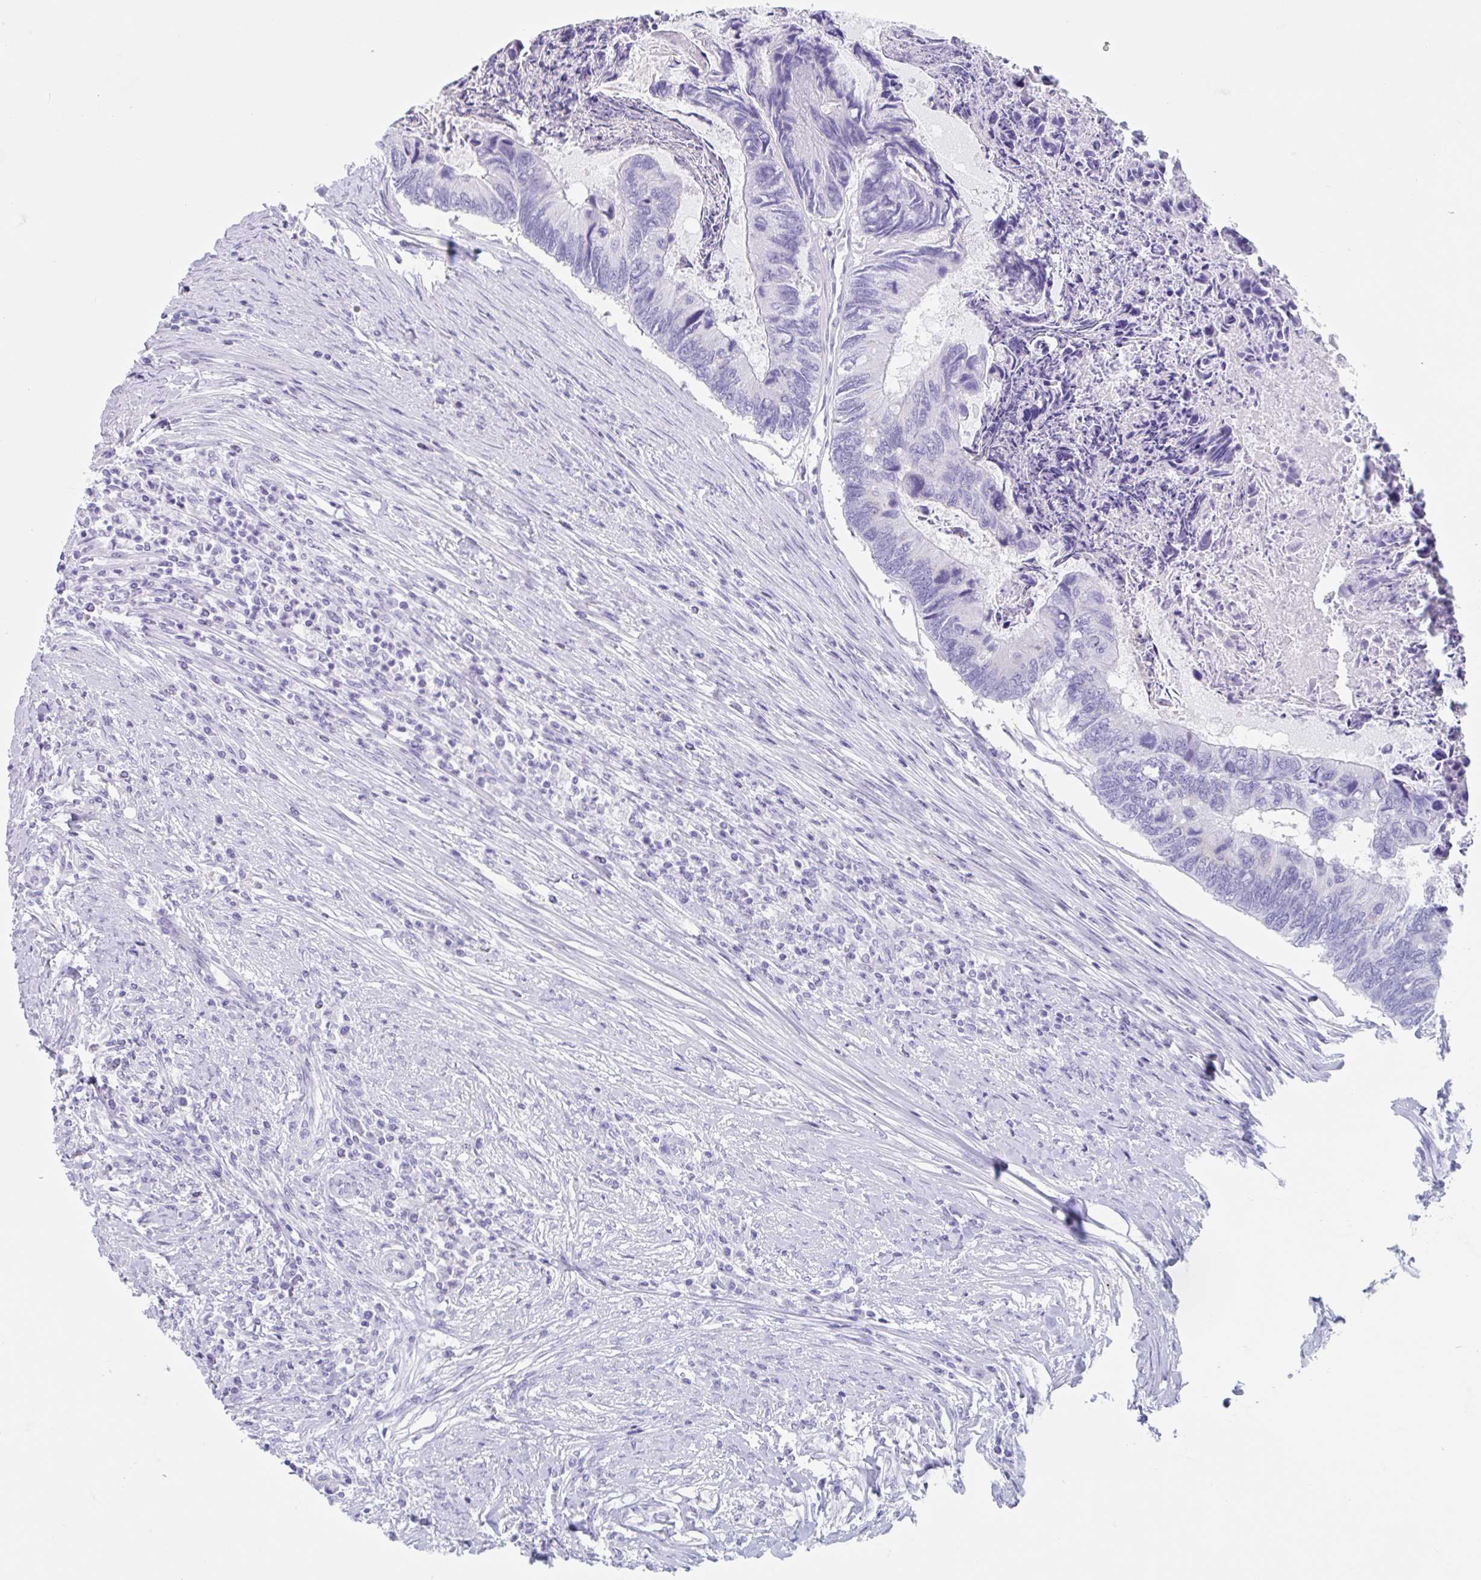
{"staining": {"intensity": "negative", "quantity": "none", "location": "none"}, "tissue": "colorectal cancer", "cell_type": "Tumor cells", "image_type": "cancer", "snomed": [{"axis": "morphology", "description": "Adenocarcinoma, NOS"}, {"axis": "topography", "description": "Colon"}], "caption": "This is an IHC image of human colorectal cancer (adenocarcinoma). There is no staining in tumor cells.", "gene": "CPTP", "patient": {"sex": "female", "age": 67}}